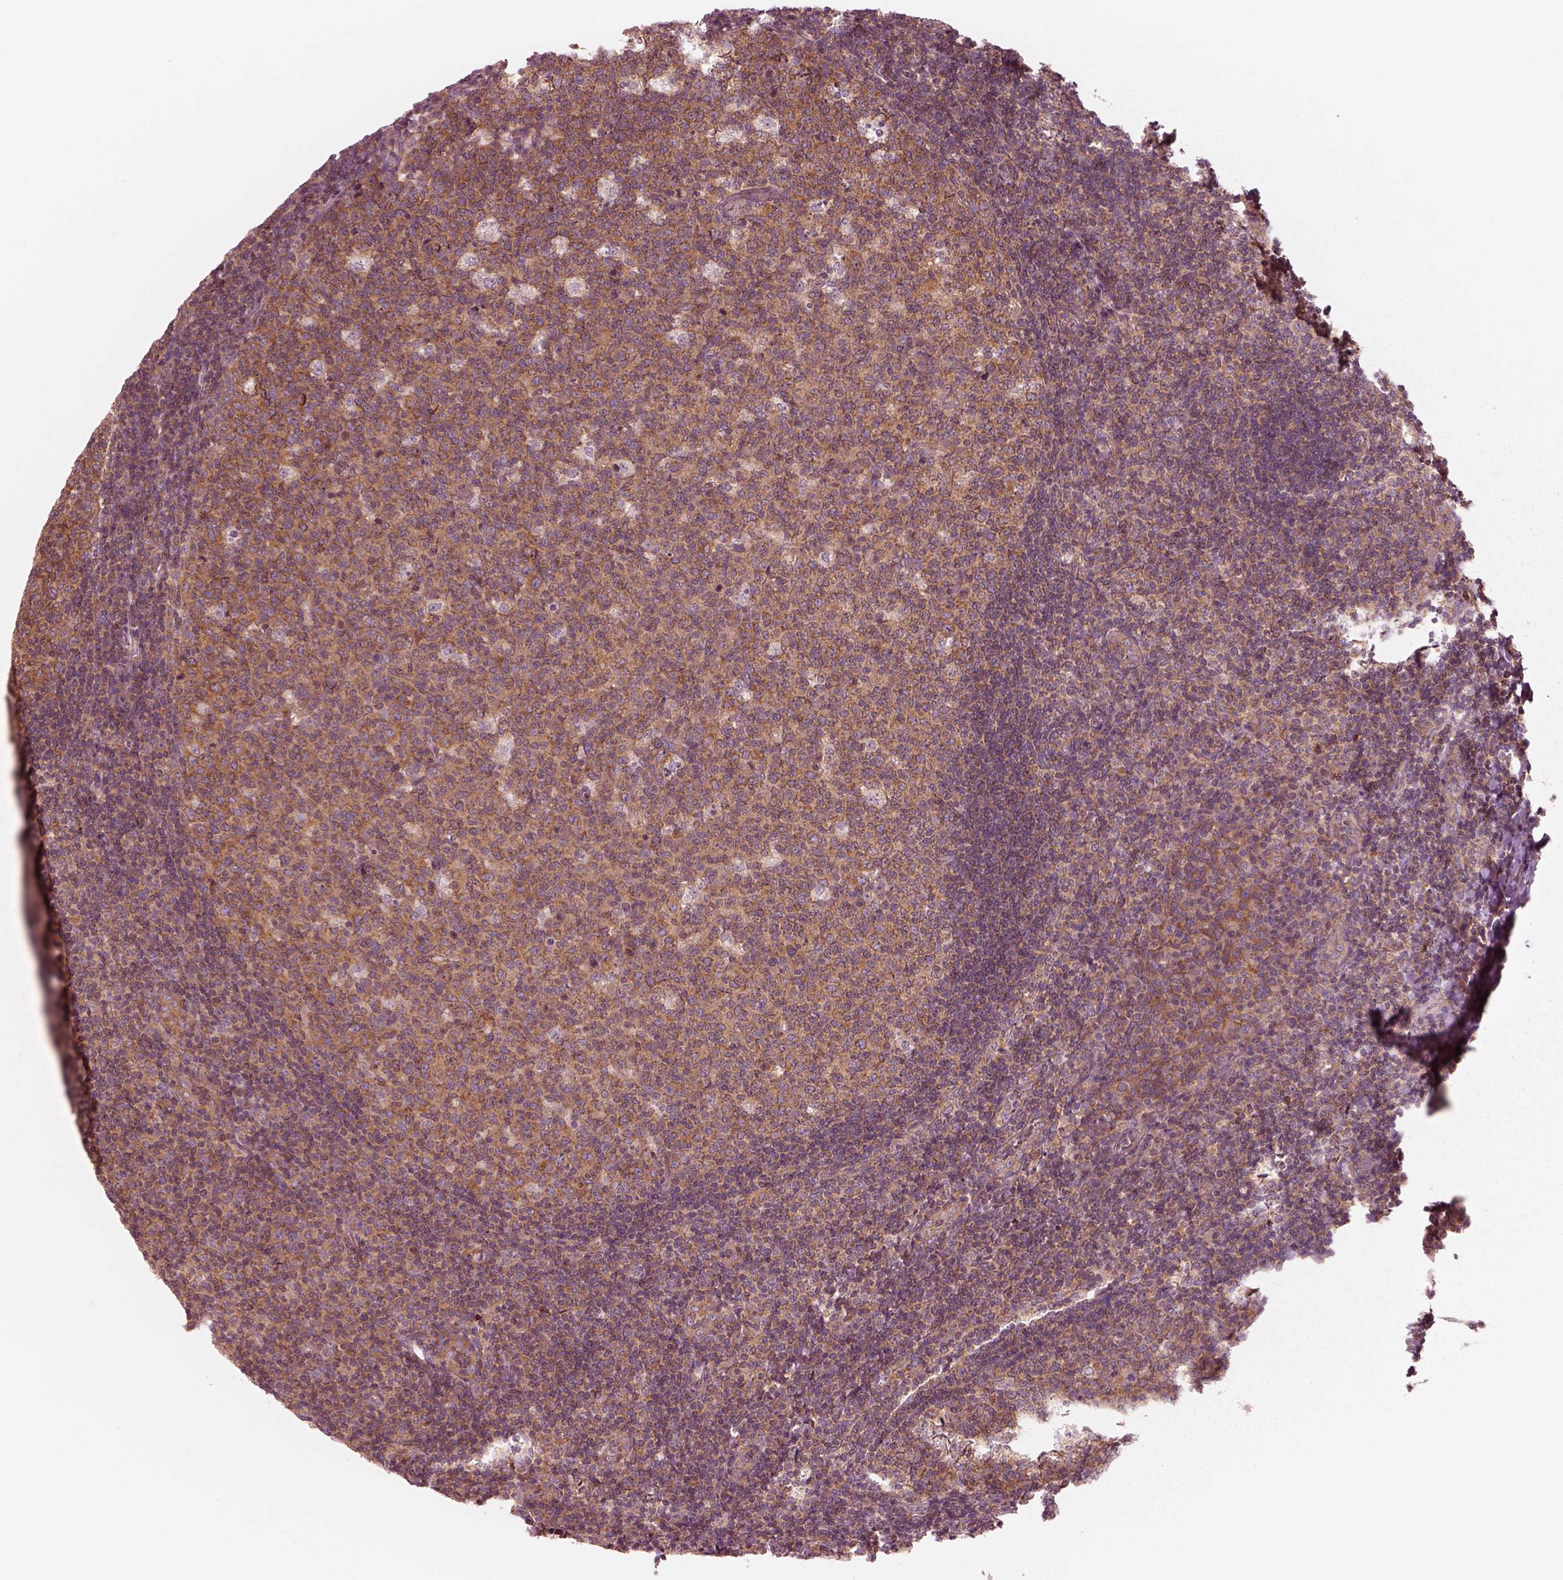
{"staining": {"intensity": "strong", "quantity": ">75%", "location": "cytoplasmic/membranous"}, "tissue": "tonsil", "cell_type": "Germinal center cells", "image_type": "normal", "snomed": [{"axis": "morphology", "description": "Normal tissue, NOS"}, {"axis": "topography", "description": "Tonsil"}], "caption": "Immunohistochemistry (DAB (3,3'-diaminobenzidine)) staining of unremarkable human tonsil demonstrates strong cytoplasmic/membranous protein expression in about >75% of germinal center cells.", "gene": "CNOT2", "patient": {"sex": "male", "age": 17}}